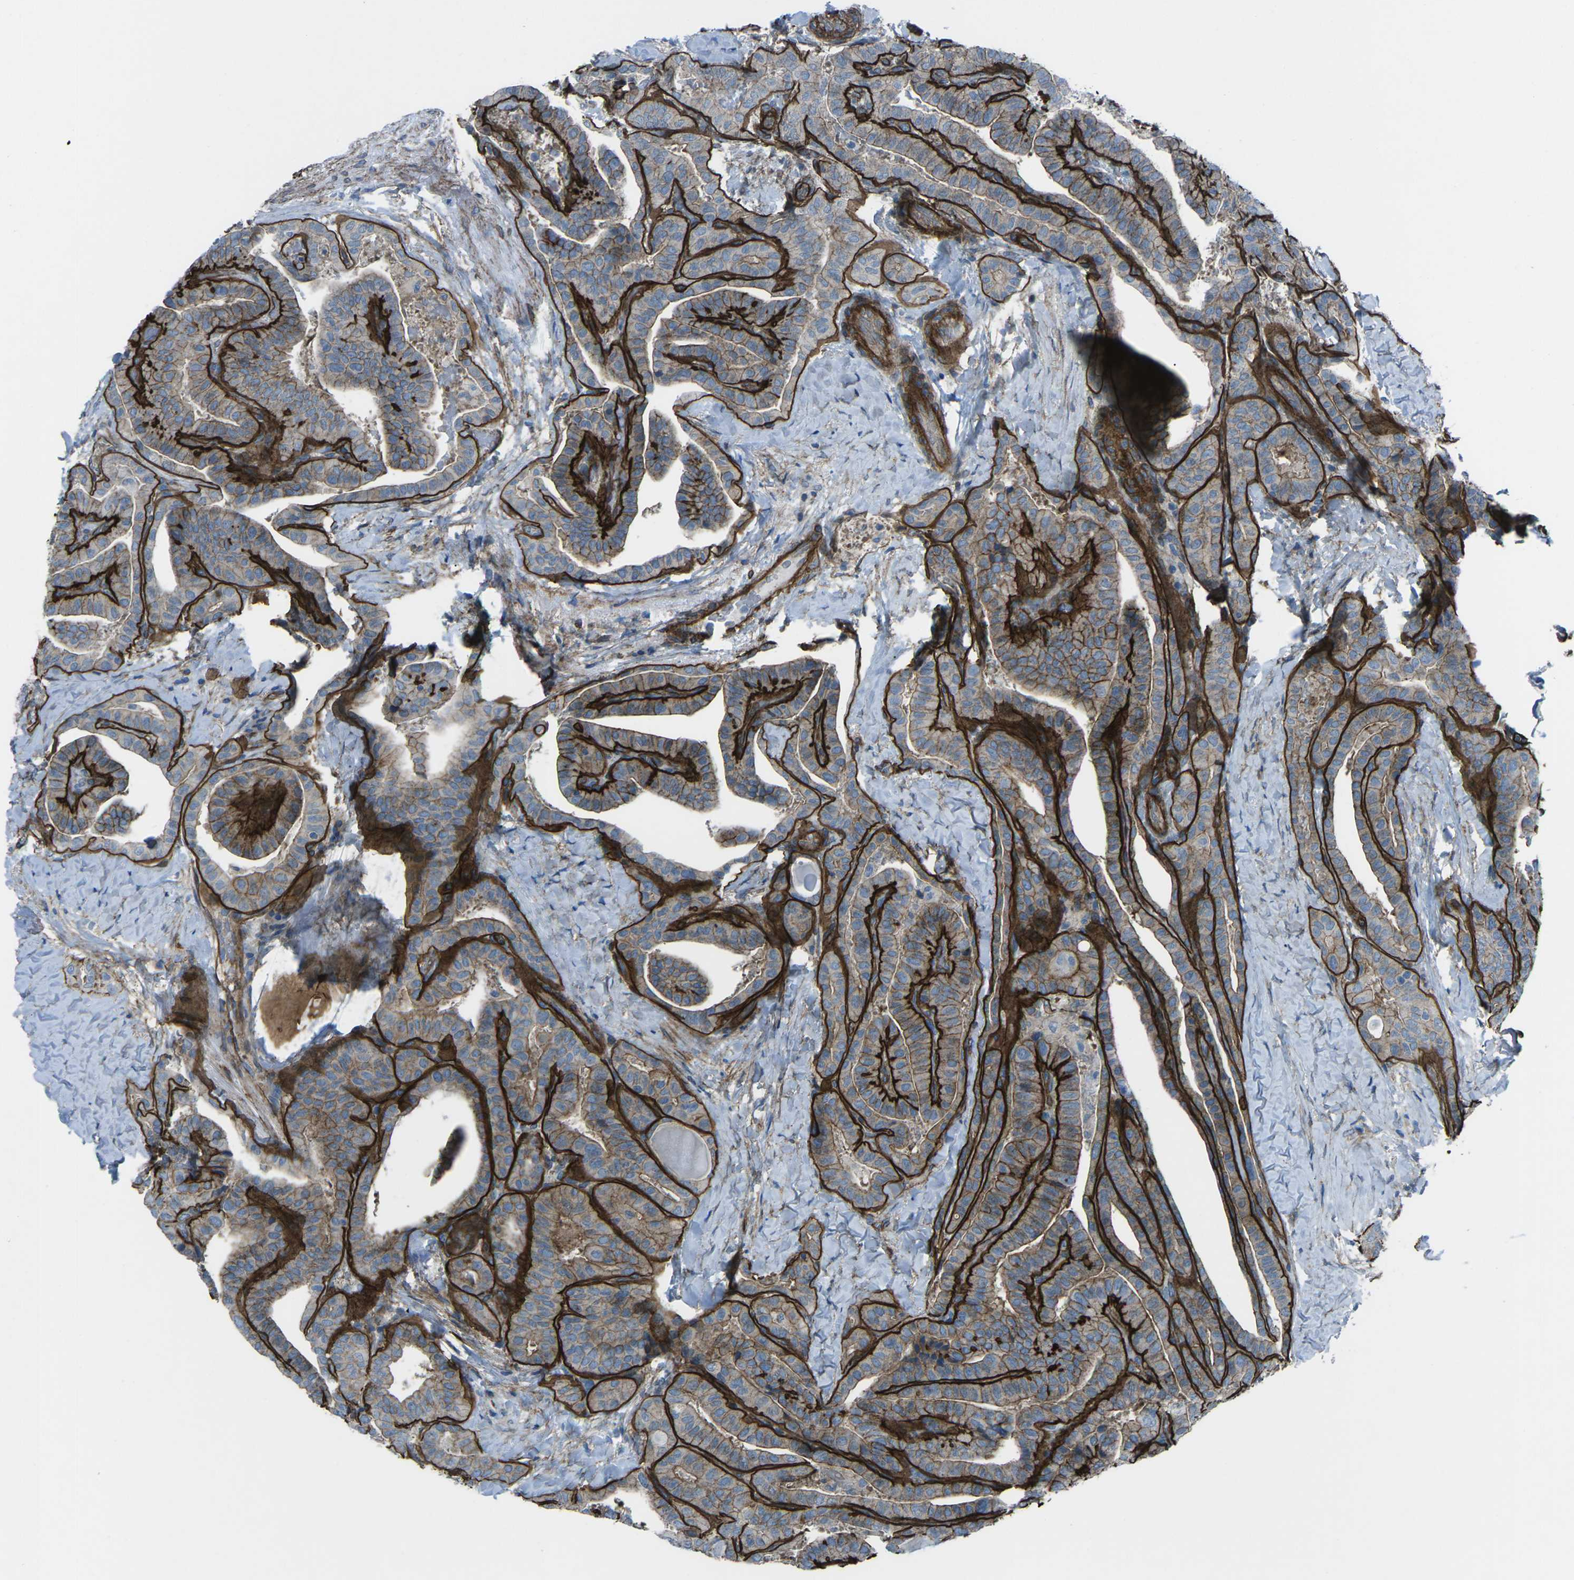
{"staining": {"intensity": "moderate", "quantity": "25%-75%", "location": "cytoplasmic/membranous"}, "tissue": "thyroid cancer", "cell_type": "Tumor cells", "image_type": "cancer", "snomed": [{"axis": "morphology", "description": "Papillary adenocarcinoma, NOS"}, {"axis": "topography", "description": "Thyroid gland"}], "caption": "DAB (3,3'-diaminobenzidine) immunohistochemical staining of human thyroid cancer demonstrates moderate cytoplasmic/membranous protein positivity in about 25%-75% of tumor cells. (DAB (3,3'-diaminobenzidine) IHC with brightfield microscopy, high magnification).", "gene": "UTRN", "patient": {"sex": "male", "age": 77}}